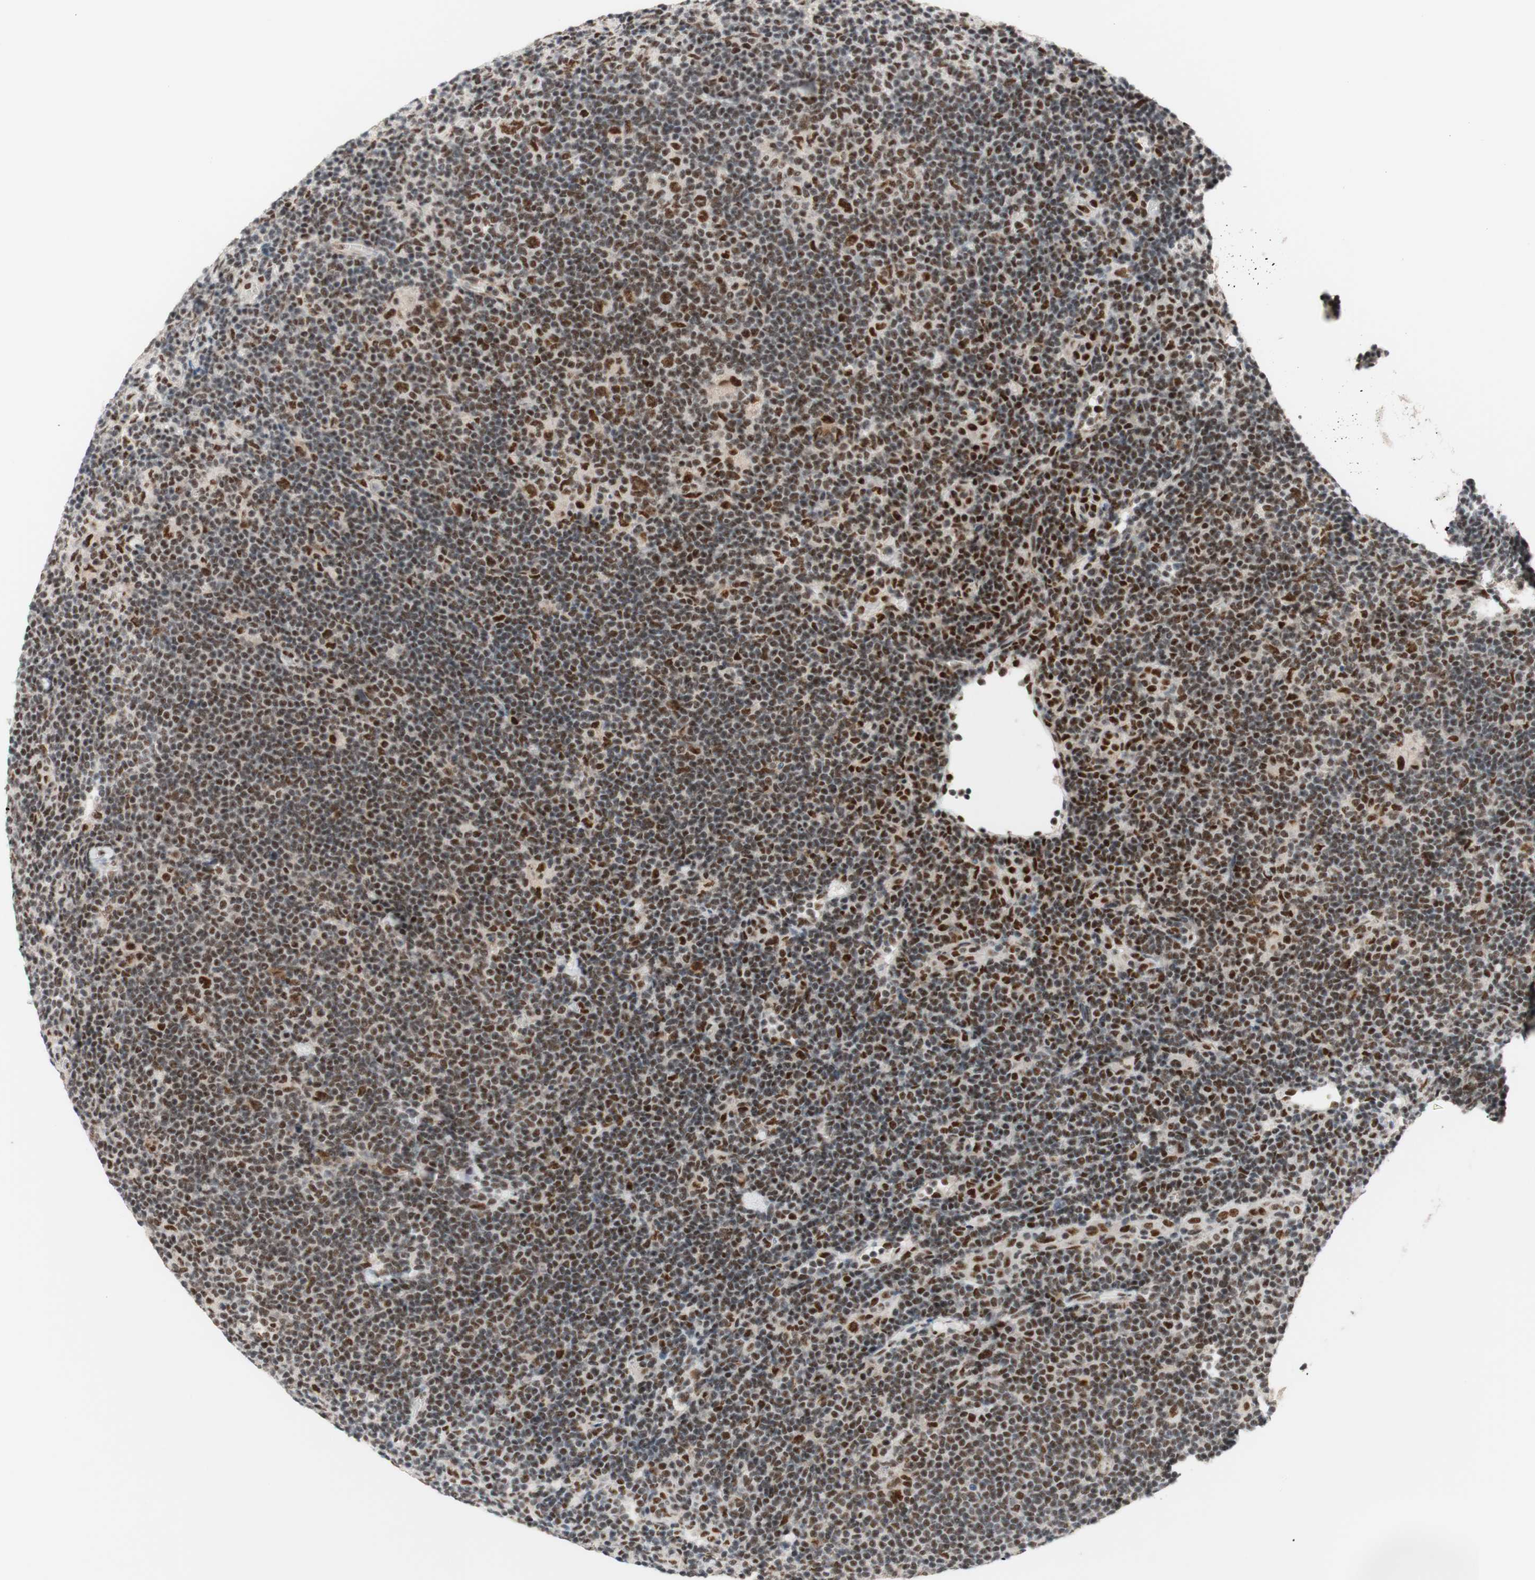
{"staining": {"intensity": "strong", "quantity": ">75%", "location": "nuclear"}, "tissue": "lymphoma", "cell_type": "Tumor cells", "image_type": "cancer", "snomed": [{"axis": "morphology", "description": "Hodgkin's disease, NOS"}, {"axis": "topography", "description": "Lymph node"}], "caption": "This is a photomicrograph of IHC staining of lymphoma, which shows strong positivity in the nuclear of tumor cells.", "gene": "PRPF19", "patient": {"sex": "female", "age": 57}}